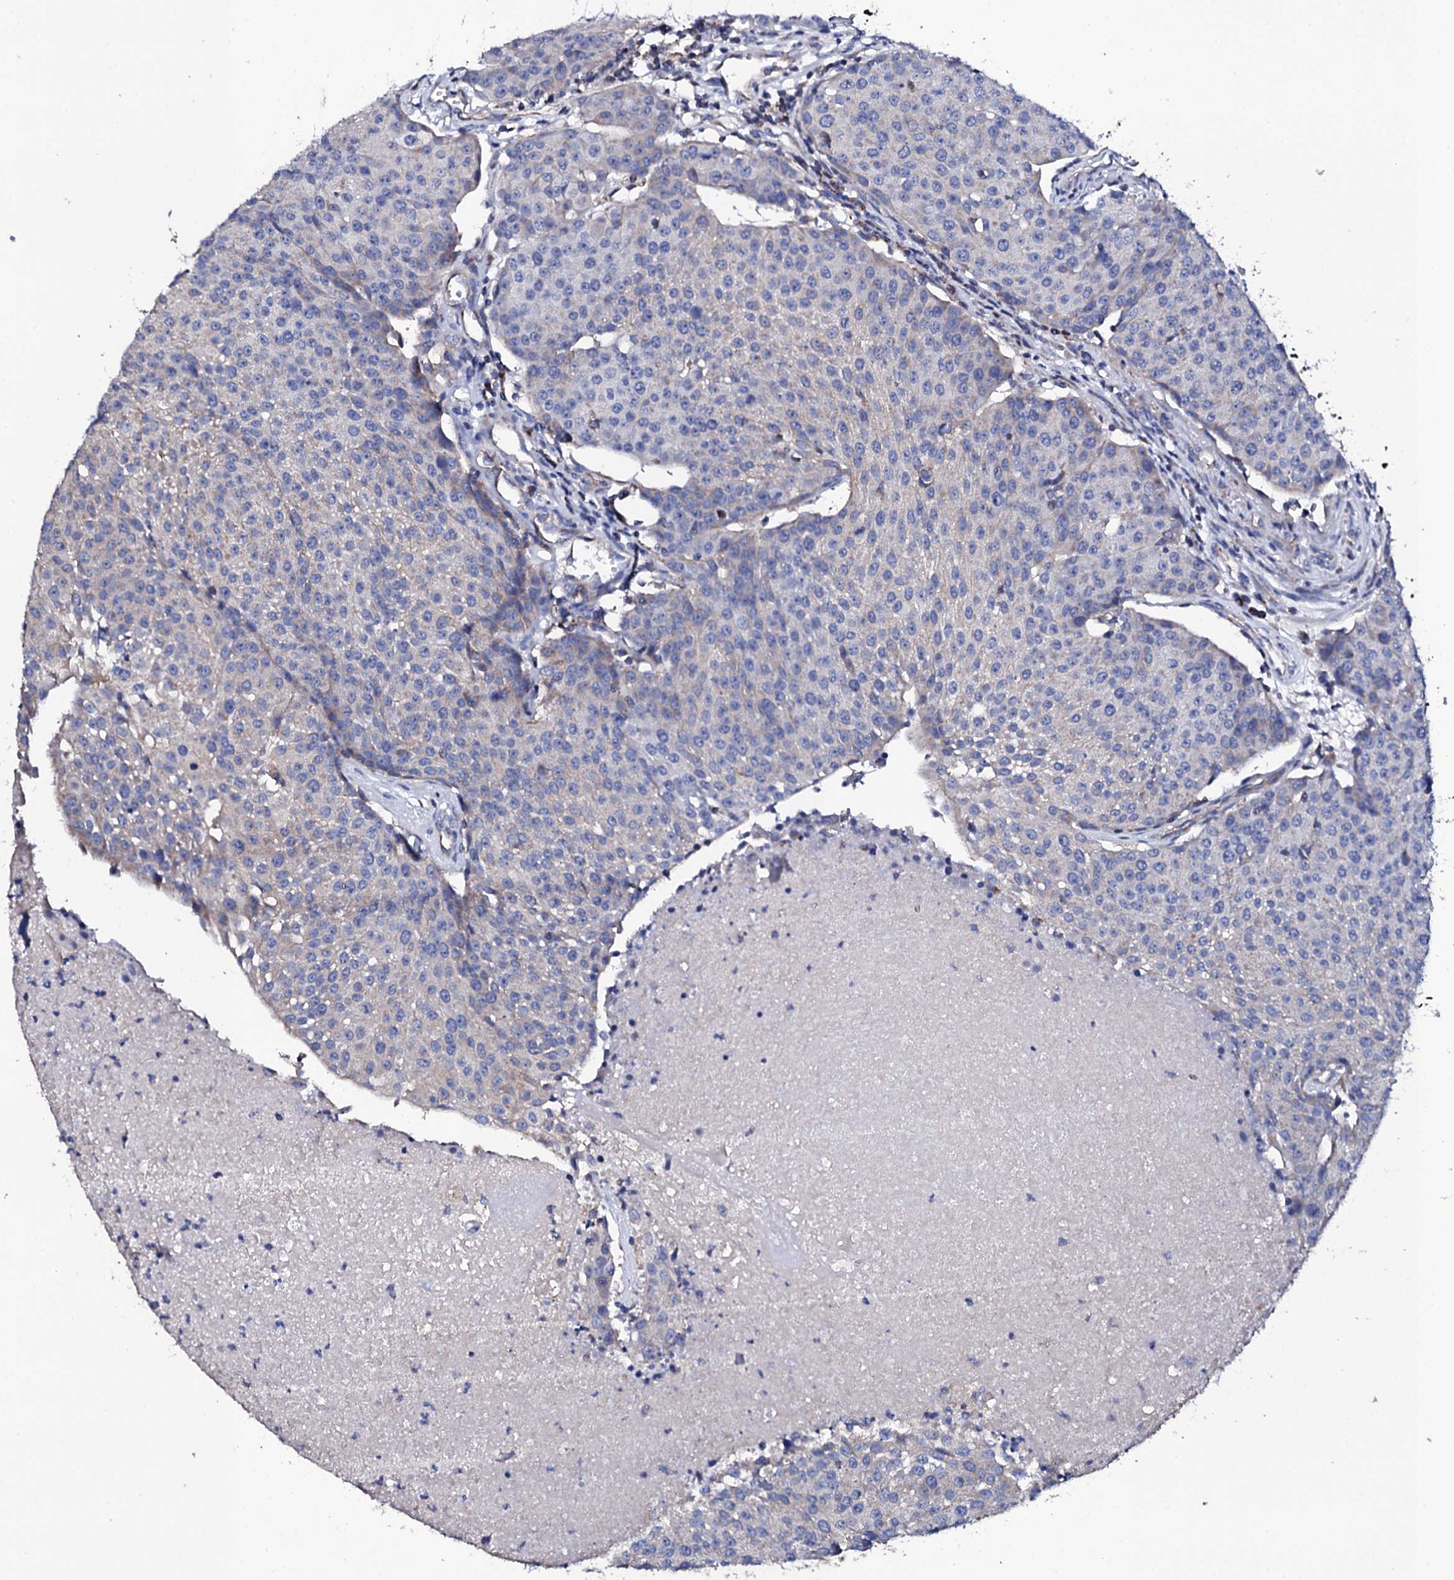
{"staining": {"intensity": "negative", "quantity": "none", "location": "none"}, "tissue": "urothelial cancer", "cell_type": "Tumor cells", "image_type": "cancer", "snomed": [{"axis": "morphology", "description": "Urothelial carcinoma, High grade"}, {"axis": "topography", "description": "Urinary bladder"}], "caption": "A histopathology image of human urothelial cancer is negative for staining in tumor cells.", "gene": "TCAF2", "patient": {"sex": "female", "age": 85}}